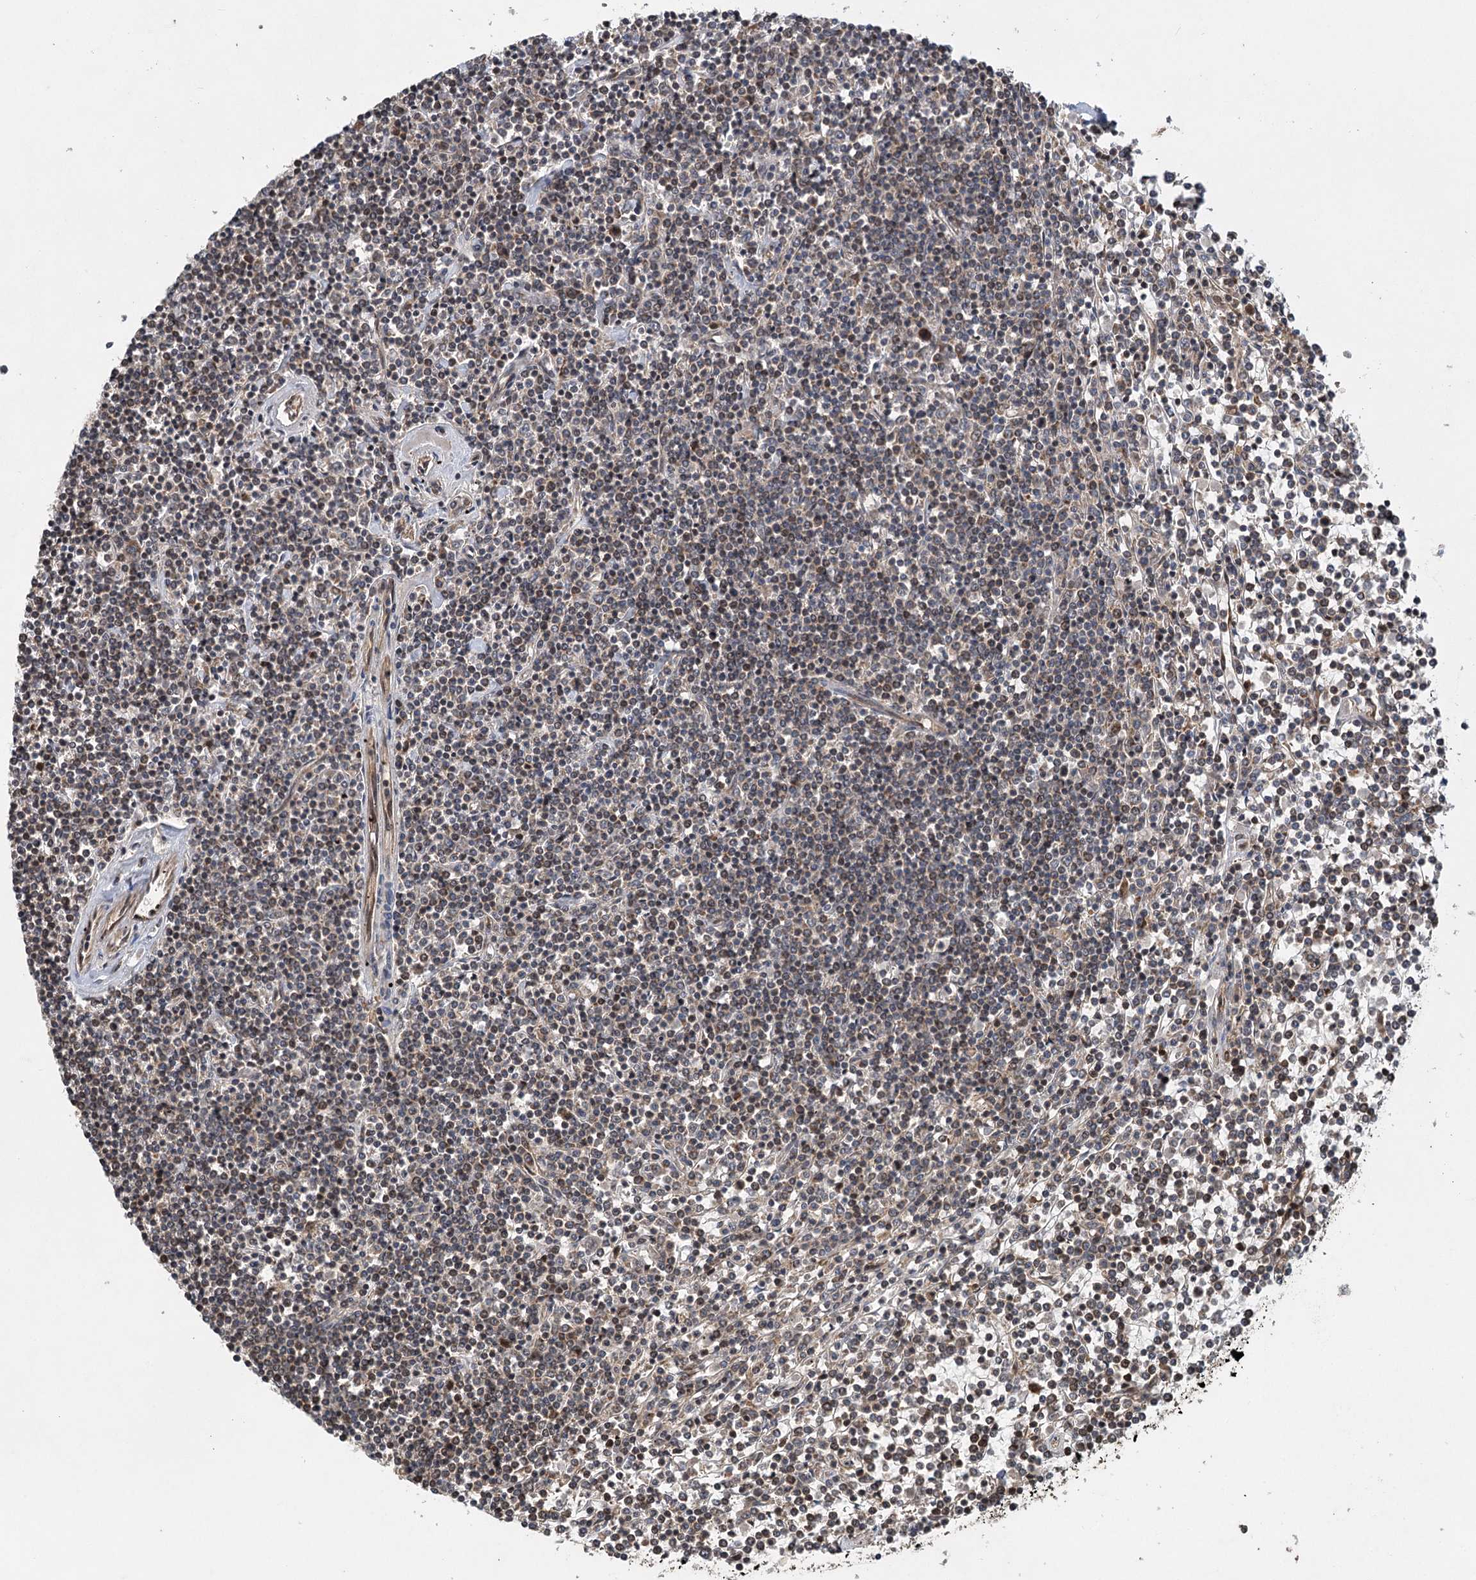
{"staining": {"intensity": "weak", "quantity": "25%-75%", "location": "cytoplasmic/membranous"}, "tissue": "lymphoma", "cell_type": "Tumor cells", "image_type": "cancer", "snomed": [{"axis": "morphology", "description": "Malignant lymphoma, non-Hodgkin's type, Low grade"}, {"axis": "topography", "description": "Spleen"}], "caption": "A histopathology image of human lymphoma stained for a protein exhibits weak cytoplasmic/membranous brown staining in tumor cells.", "gene": "INSIG2", "patient": {"sex": "female", "age": 19}}